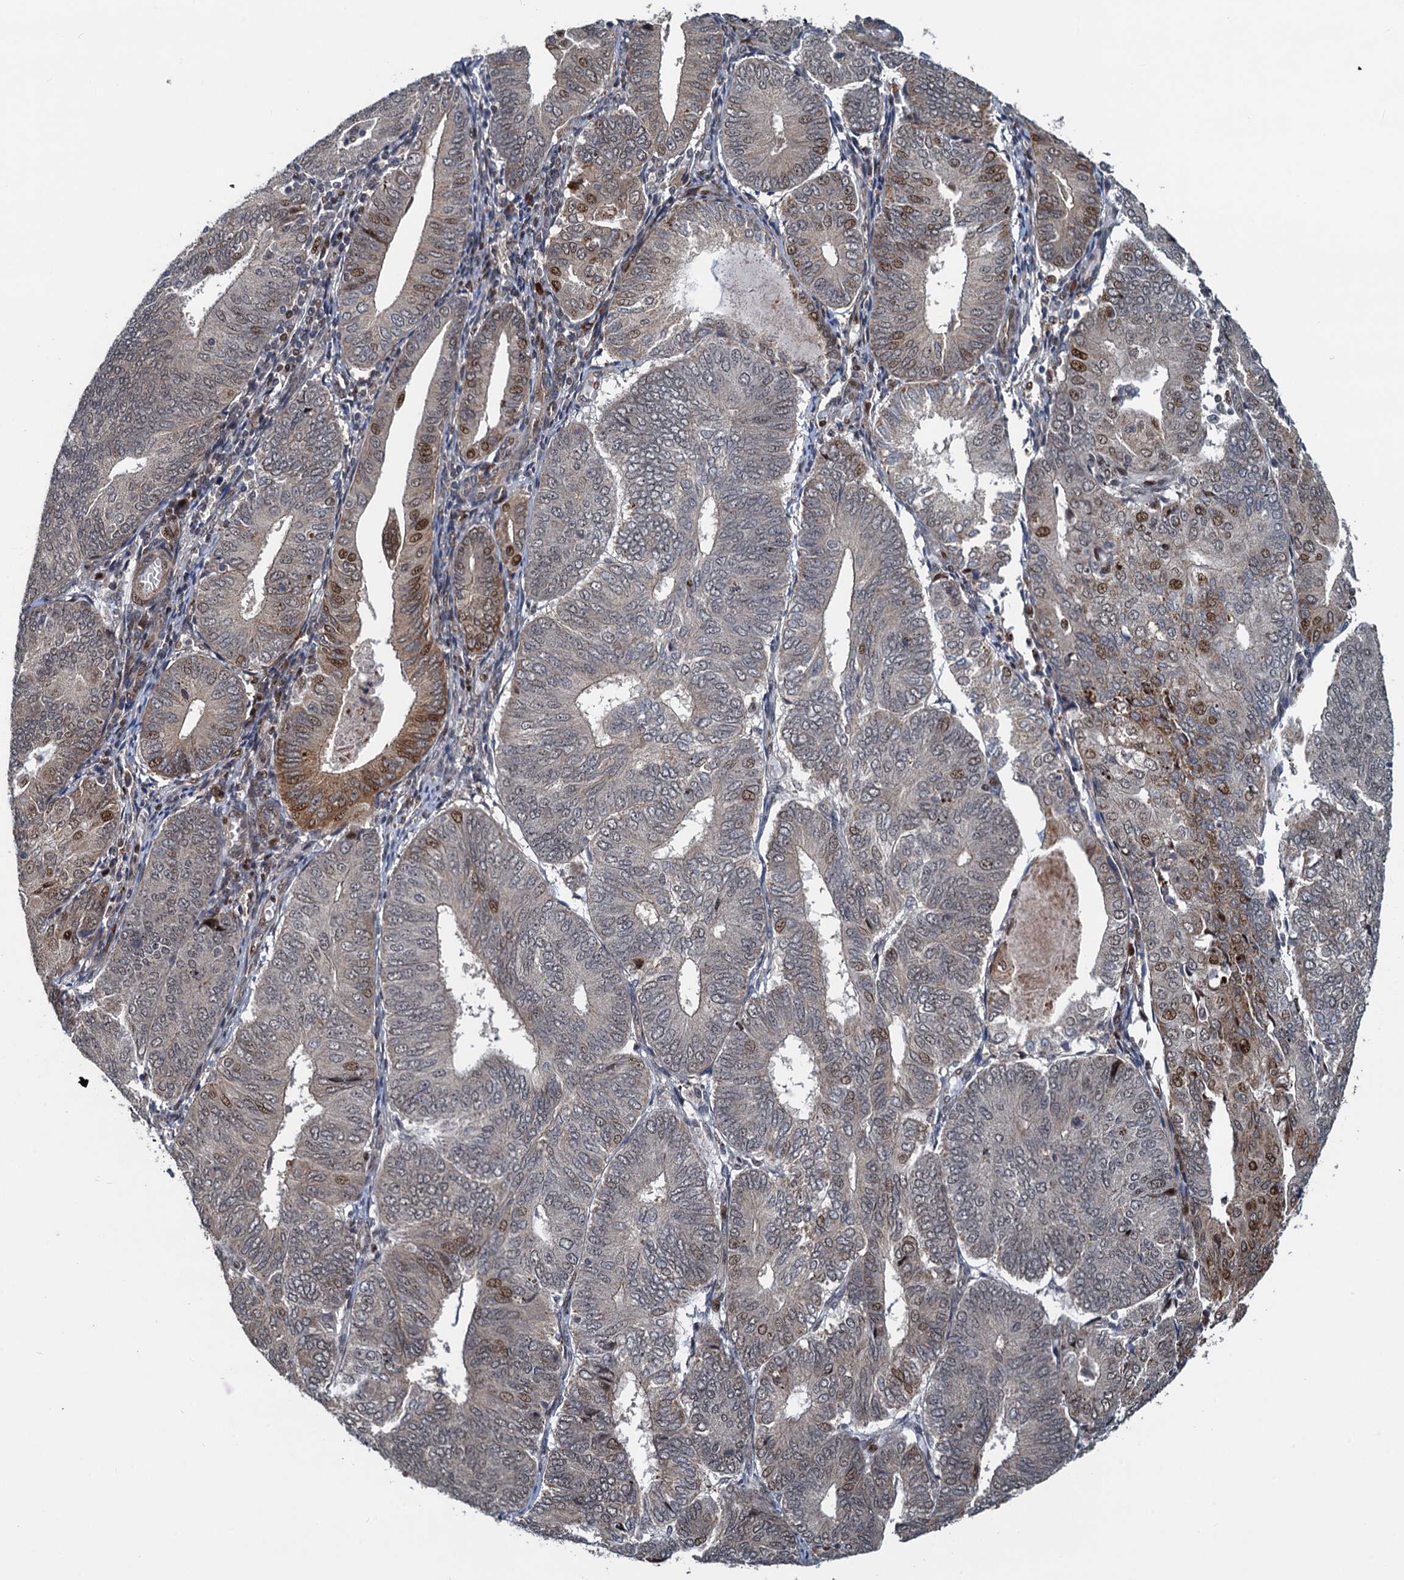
{"staining": {"intensity": "moderate", "quantity": "<25%", "location": "cytoplasmic/membranous,nuclear"}, "tissue": "endometrial cancer", "cell_type": "Tumor cells", "image_type": "cancer", "snomed": [{"axis": "morphology", "description": "Adenocarcinoma, NOS"}, {"axis": "topography", "description": "Endometrium"}], "caption": "Human endometrial cancer stained with a brown dye demonstrates moderate cytoplasmic/membranous and nuclear positive expression in approximately <25% of tumor cells.", "gene": "ATOSA", "patient": {"sex": "female", "age": 81}}